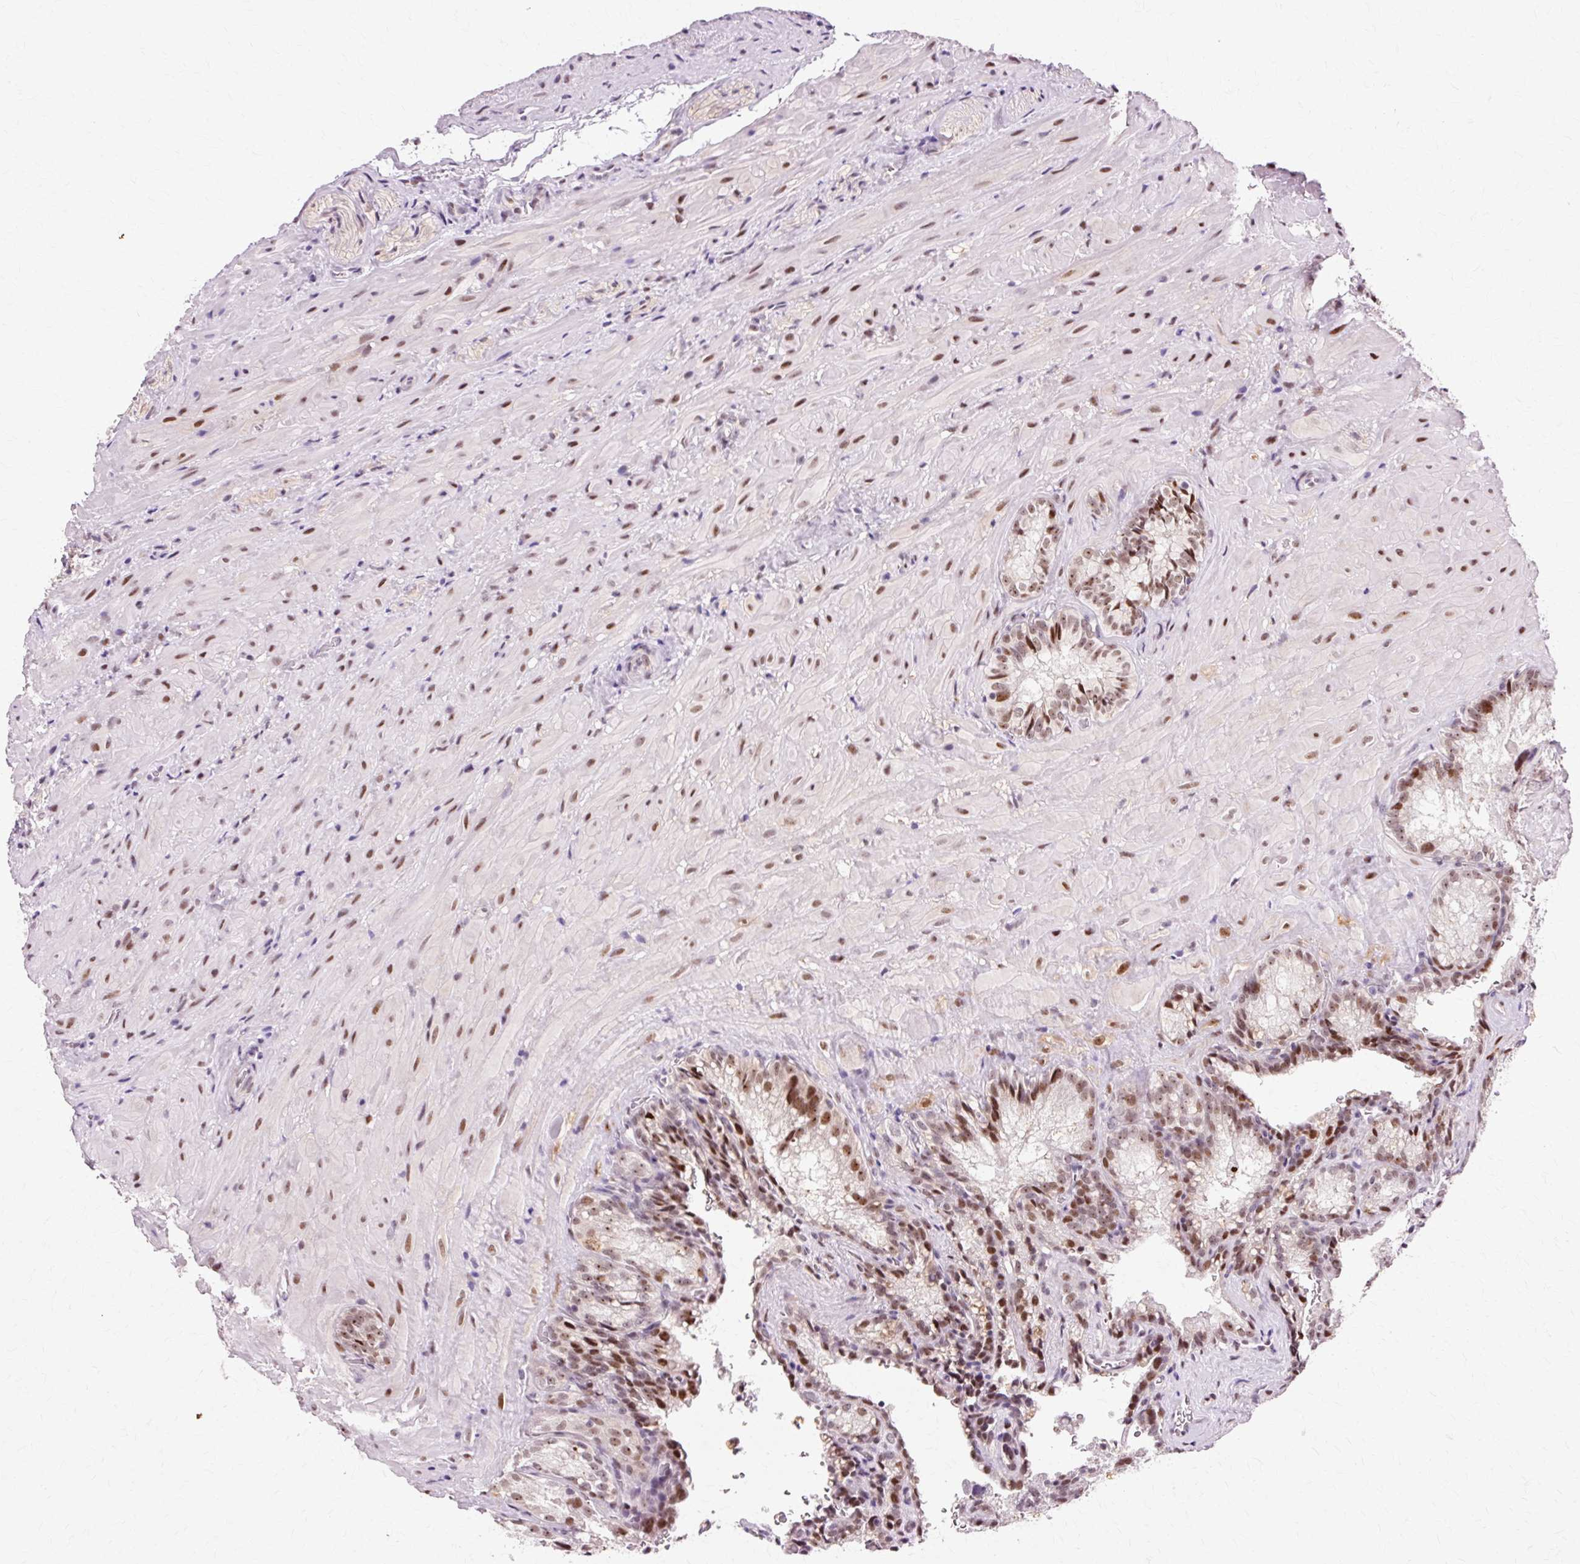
{"staining": {"intensity": "moderate", "quantity": ">75%", "location": "nuclear"}, "tissue": "seminal vesicle", "cell_type": "Glandular cells", "image_type": "normal", "snomed": [{"axis": "morphology", "description": "Normal tissue, NOS"}, {"axis": "topography", "description": "Seminal veicle"}], "caption": "Immunohistochemical staining of benign seminal vesicle demonstrates moderate nuclear protein expression in approximately >75% of glandular cells.", "gene": "MACROD2", "patient": {"sex": "male", "age": 47}}